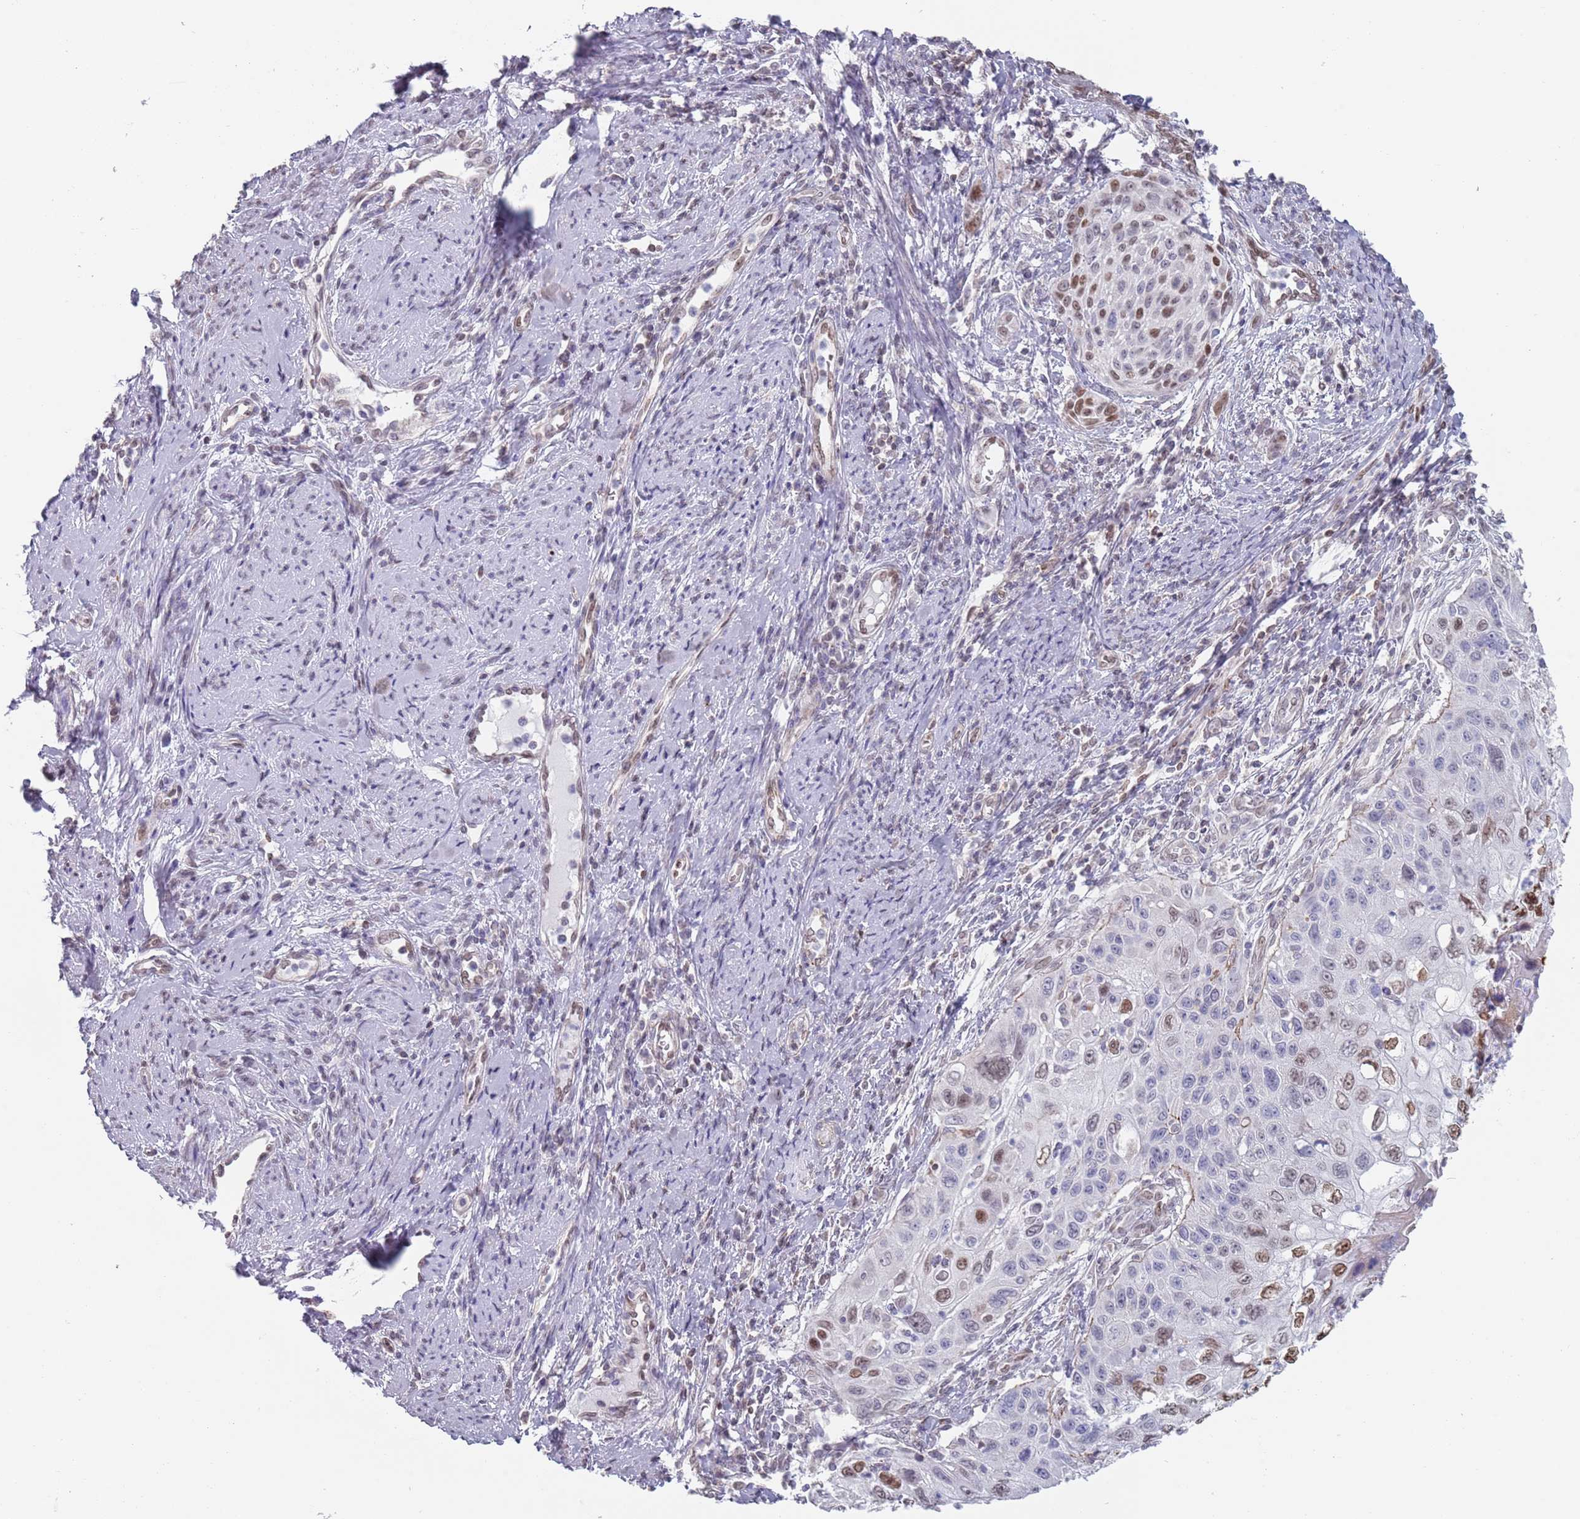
{"staining": {"intensity": "moderate", "quantity": "<25%", "location": "nuclear"}, "tissue": "cervical cancer", "cell_type": "Tumor cells", "image_type": "cancer", "snomed": [{"axis": "morphology", "description": "Squamous cell carcinoma, NOS"}, {"axis": "topography", "description": "Cervix"}], "caption": "Squamous cell carcinoma (cervical) stained for a protein displays moderate nuclear positivity in tumor cells.", "gene": "MFSD12", "patient": {"sex": "female", "age": 70}}